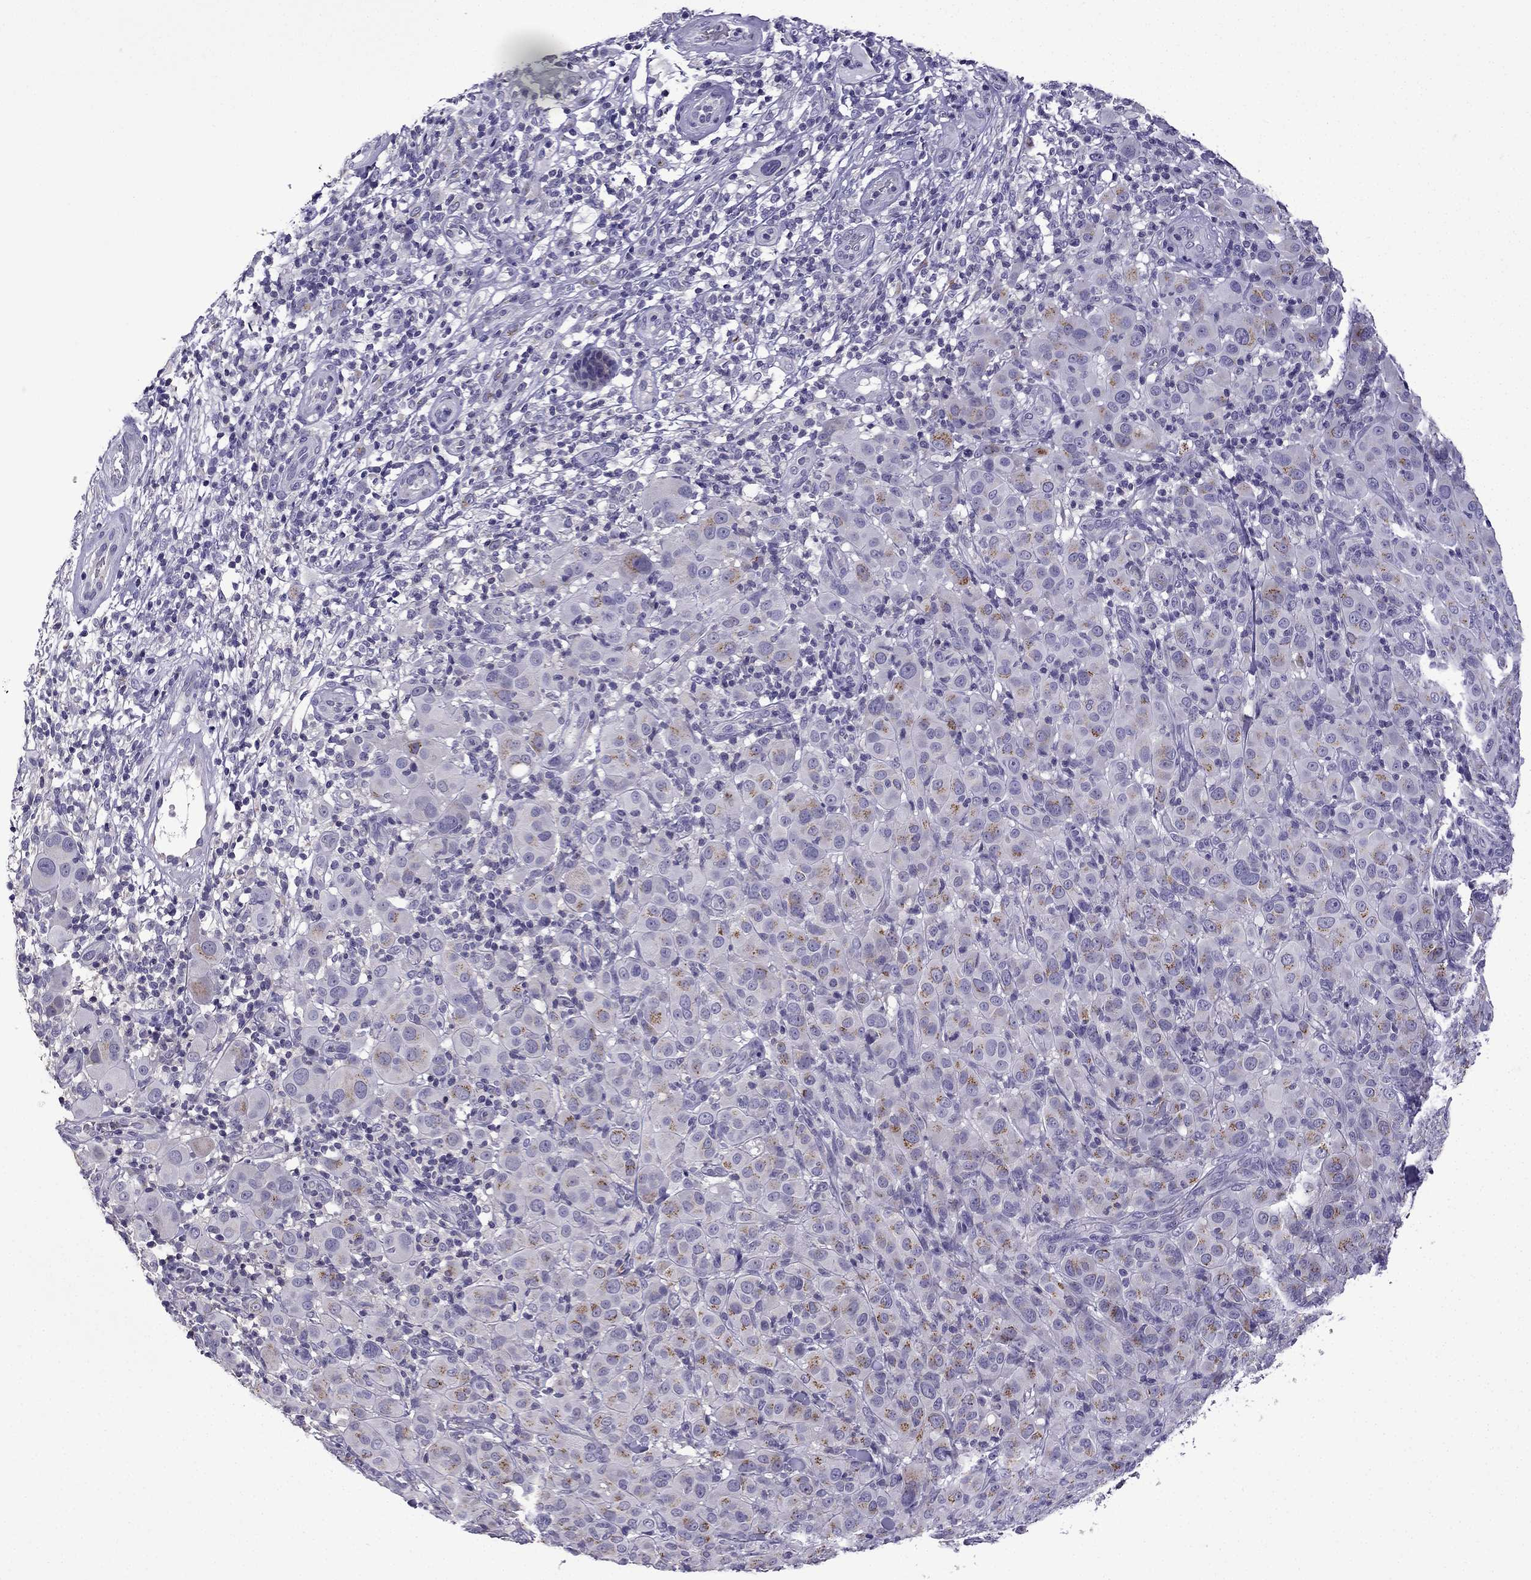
{"staining": {"intensity": "moderate", "quantity": "<25%", "location": "cytoplasmic/membranous"}, "tissue": "melanoma", "cell_type": "Tumor cells", "image_type": "cancer", "snomed": [{"axis": "morphology", "description": "Malignant melanoma, NOS"}, {"axis": "topography", "description": "Skin"}], "caption": "The histopathology image shows immunohistochemical staining of melanoma. There is moderate cytoplasmic/membranous positivity is appreciated in about <25% of tumor cells.", "gene": "TTN", "patient": {"sex": "female", "age": 87}}